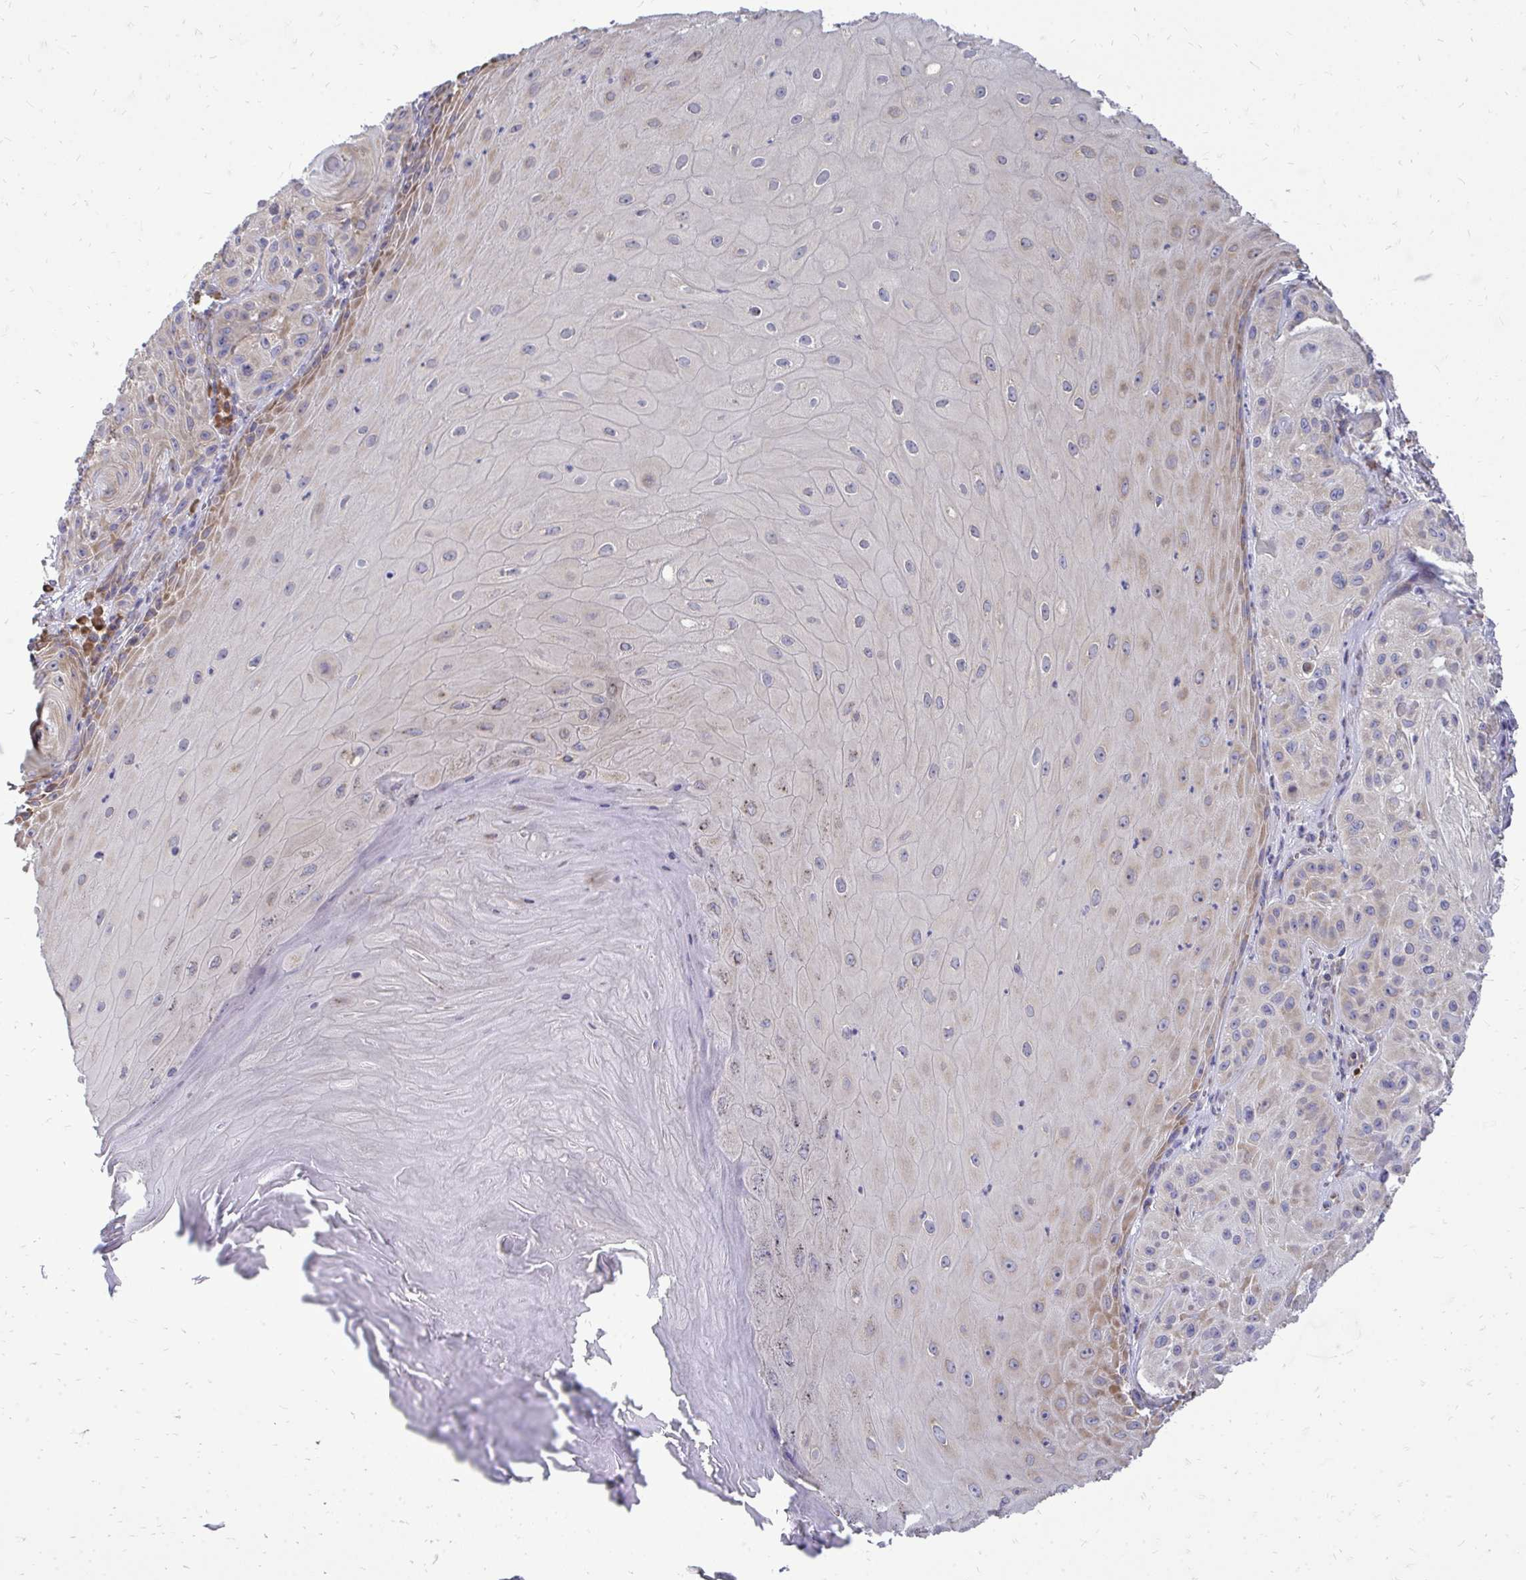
{"staining": {"intensity": "weak", "quantity": "25%-75%", "location": "cytoplasmic/membranous"}, "tissue": "skin cancer", "cell_type": "Tumor cells", "image_type": "cancer", "snomed": [{"axis": "morphology", "description": "Squamous cell carcinoma, NOS"}, {"axis": "topography", "description": "Skin"}], "caption": "Immunohistochemical staining of skin cancer (squamous cell carcinoma) displays weak cytoplasmic/membranous protein staining in approximately 25%-75% of tumor cells. Nuclei are stained in blue.", "gene": "RPLP2", "patient": {"sex": "male", "age": 85}}